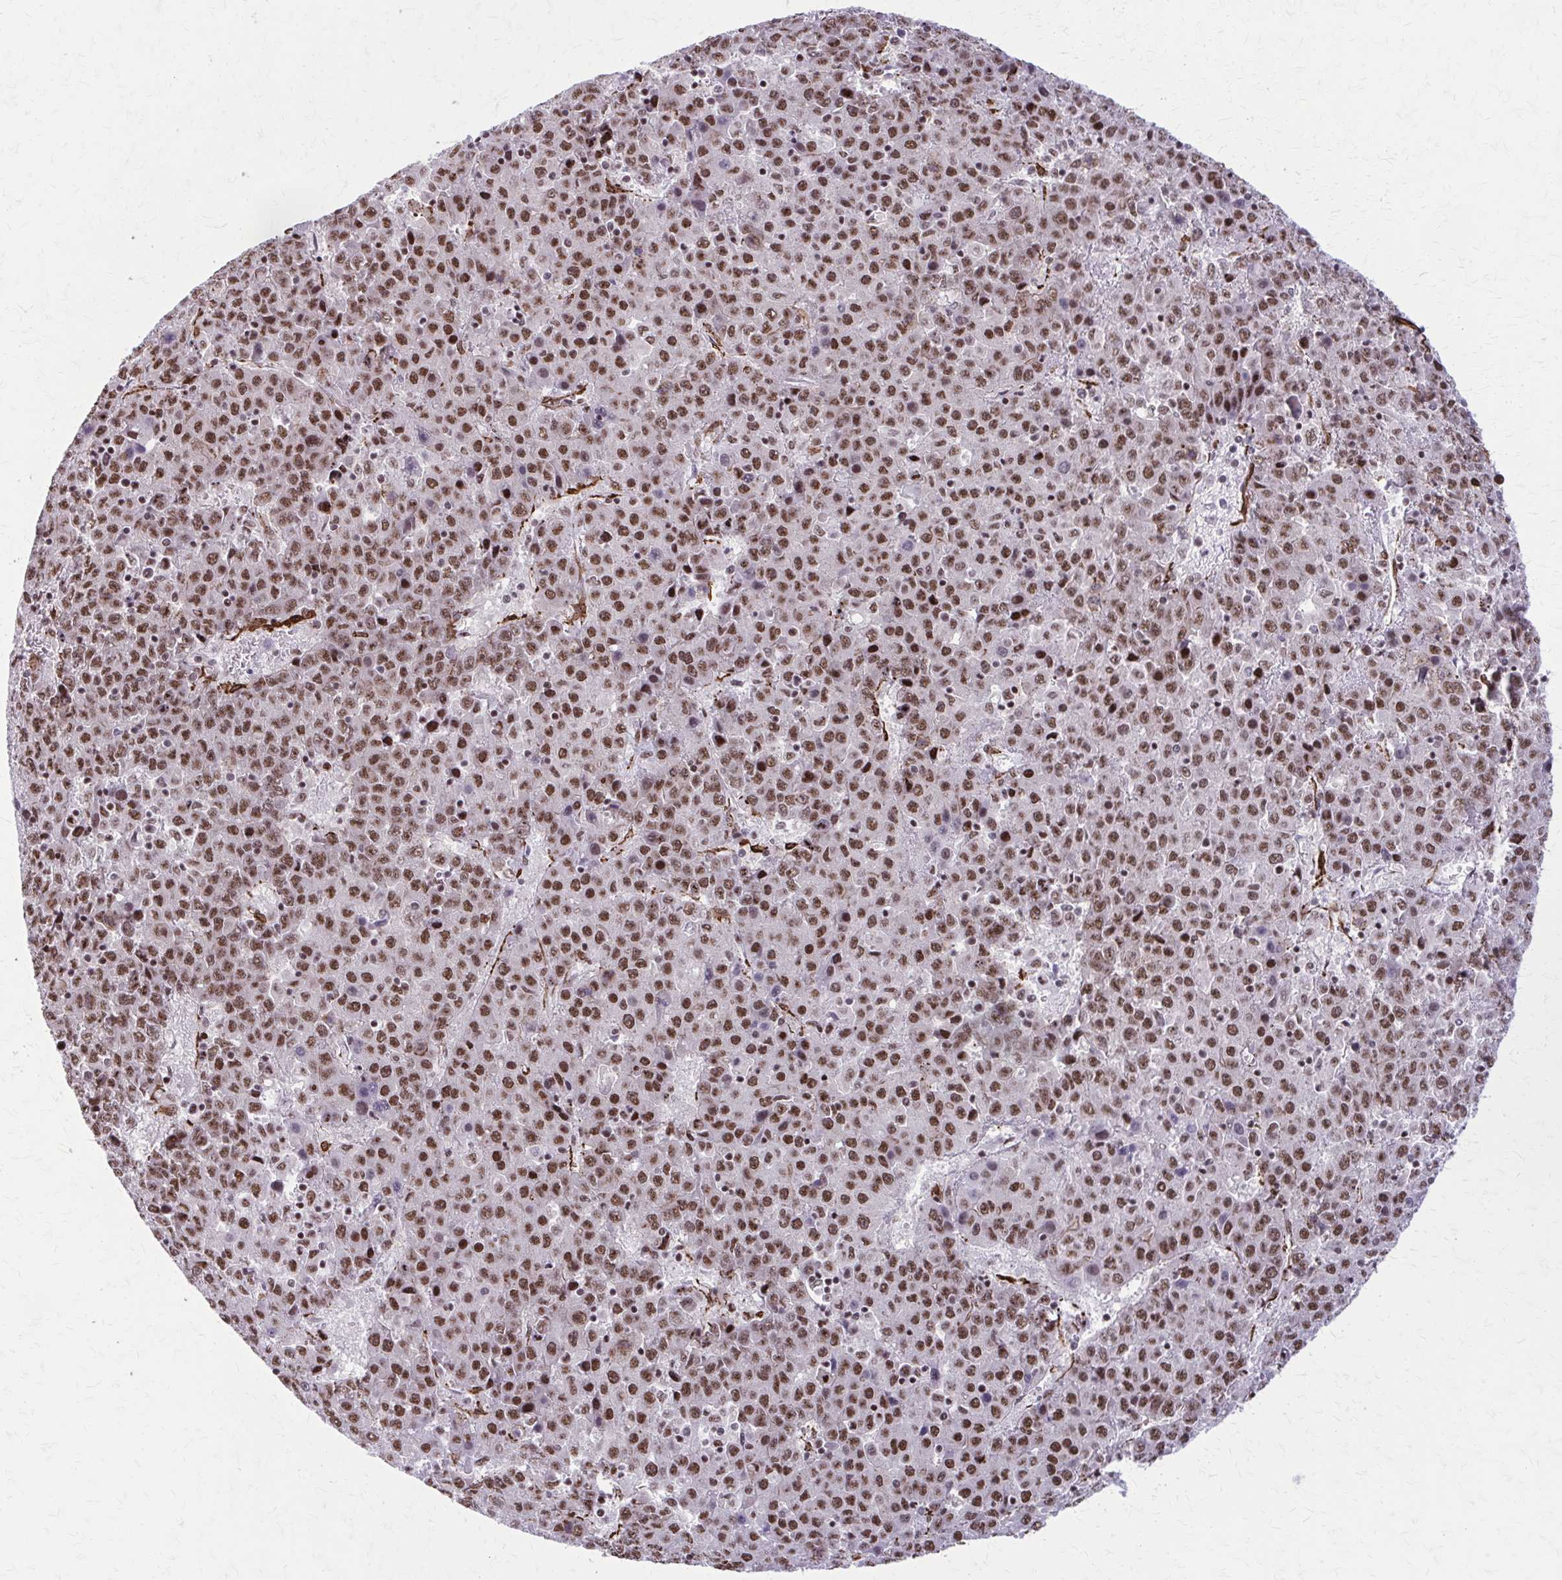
{"staining": {"intensity": "strong", "quantity": ">75%", "location": "nuclear"}, "tissue": "liver cancer", "cell_type": "Tumor cells", "image_type": "cancer", "snomed": [{"axis": "morphology", "description": "Carcinoma, Hepatocellular, NOS"}, {"axis": "topography", "description": "Liver"}], "caption": "Immunohistochemistry staining of hepatocellular carcinoma (liver), which exhibits high levels of strong nuclear staining in approximately >75% of tumor cells indicating strong nuclear protein expression. The staining was performed using DAB (3,3'-diaminobenzidine) (brown) for protein detection and nuclei were counterstained in hematoxylin (blue).", "gene": "NRBF2", "patient": {"sex": "female", "age": 53}}